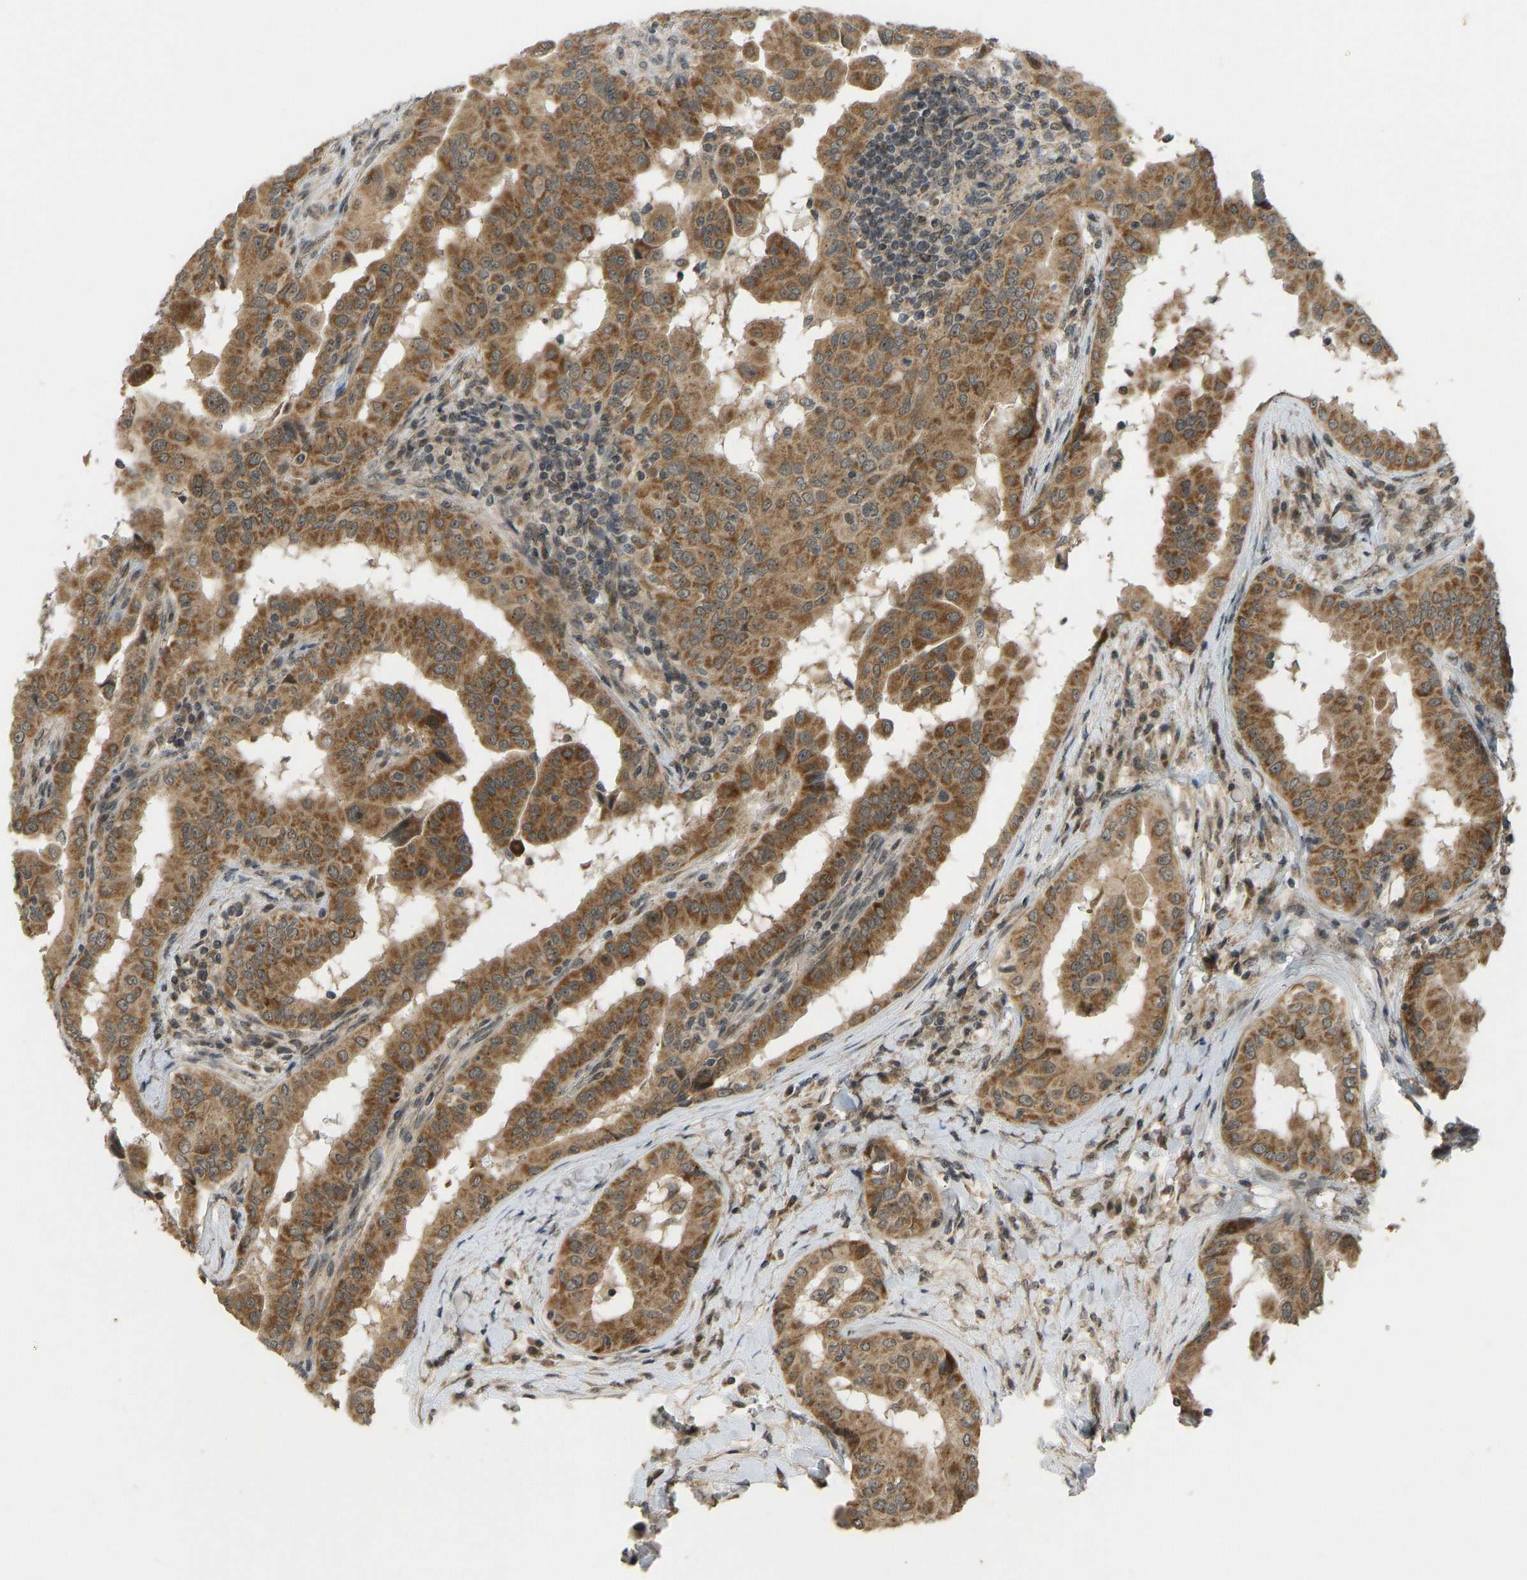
{"staining": {"intensity": "moderate", "quantity": ">75%", "location": "cytoplasmic/membranous"}, "tissue": "thyroid cancer", "cell_type": "Tumor cells", "image_type": "cancer", "snomed": [{"axis": "morphology", "description": "Papillary adenocarcinoma, NOS"}, {"axis": "topography", "description": "Thyroid gland"}], "caption": "This micrograph displays immunohistochemistry staining of papillary adenocarcinoma (thyroid), with medium moderate cytoplasmic/membranous expression in about >75% of tumor cells.", "gene": "ACADS", "patient": {"sex": "male", "age": 33}}